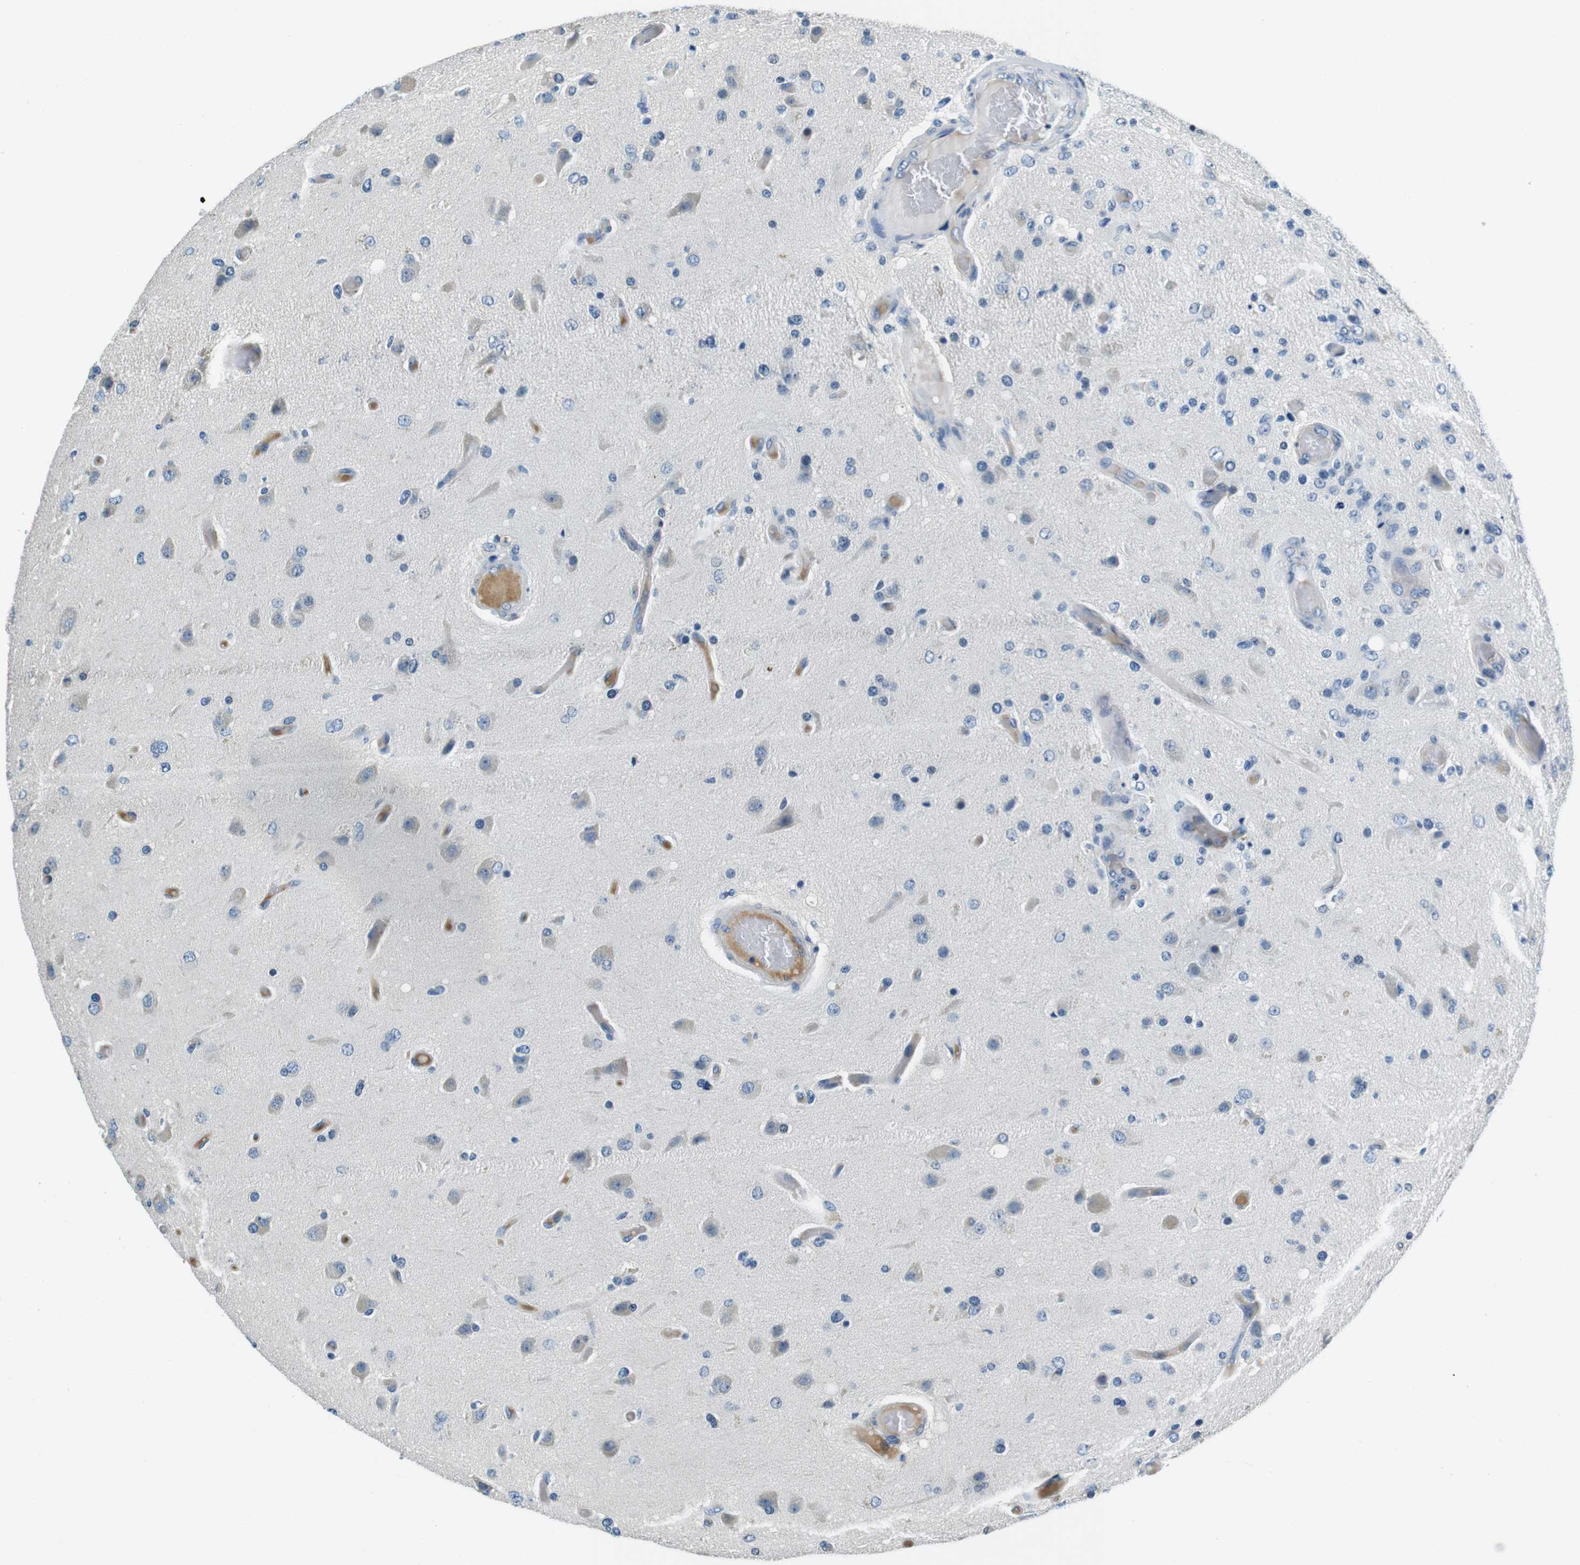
{"staining": {"intensity": "negative", "quantity": "none", "location": "none"}, "tissue": "glioma", "cell_type": "Tumor cells", "image_type": "cancer", "snomed": [{"axis": "morphology", "description": "Normal tissue, NOS"}, {"axis": "morphology", "description": "Glioma, malignant, High grade"}, {"axis": "topography", "description": "Cerebral cortex"}], "caption": "Human glioma stained for a protein using immunohistochemistry (IHC) exhibits no positivity in tumor cells.", "gene": "KCNJ5", "patient": {"sex": "male", "age": 77}}